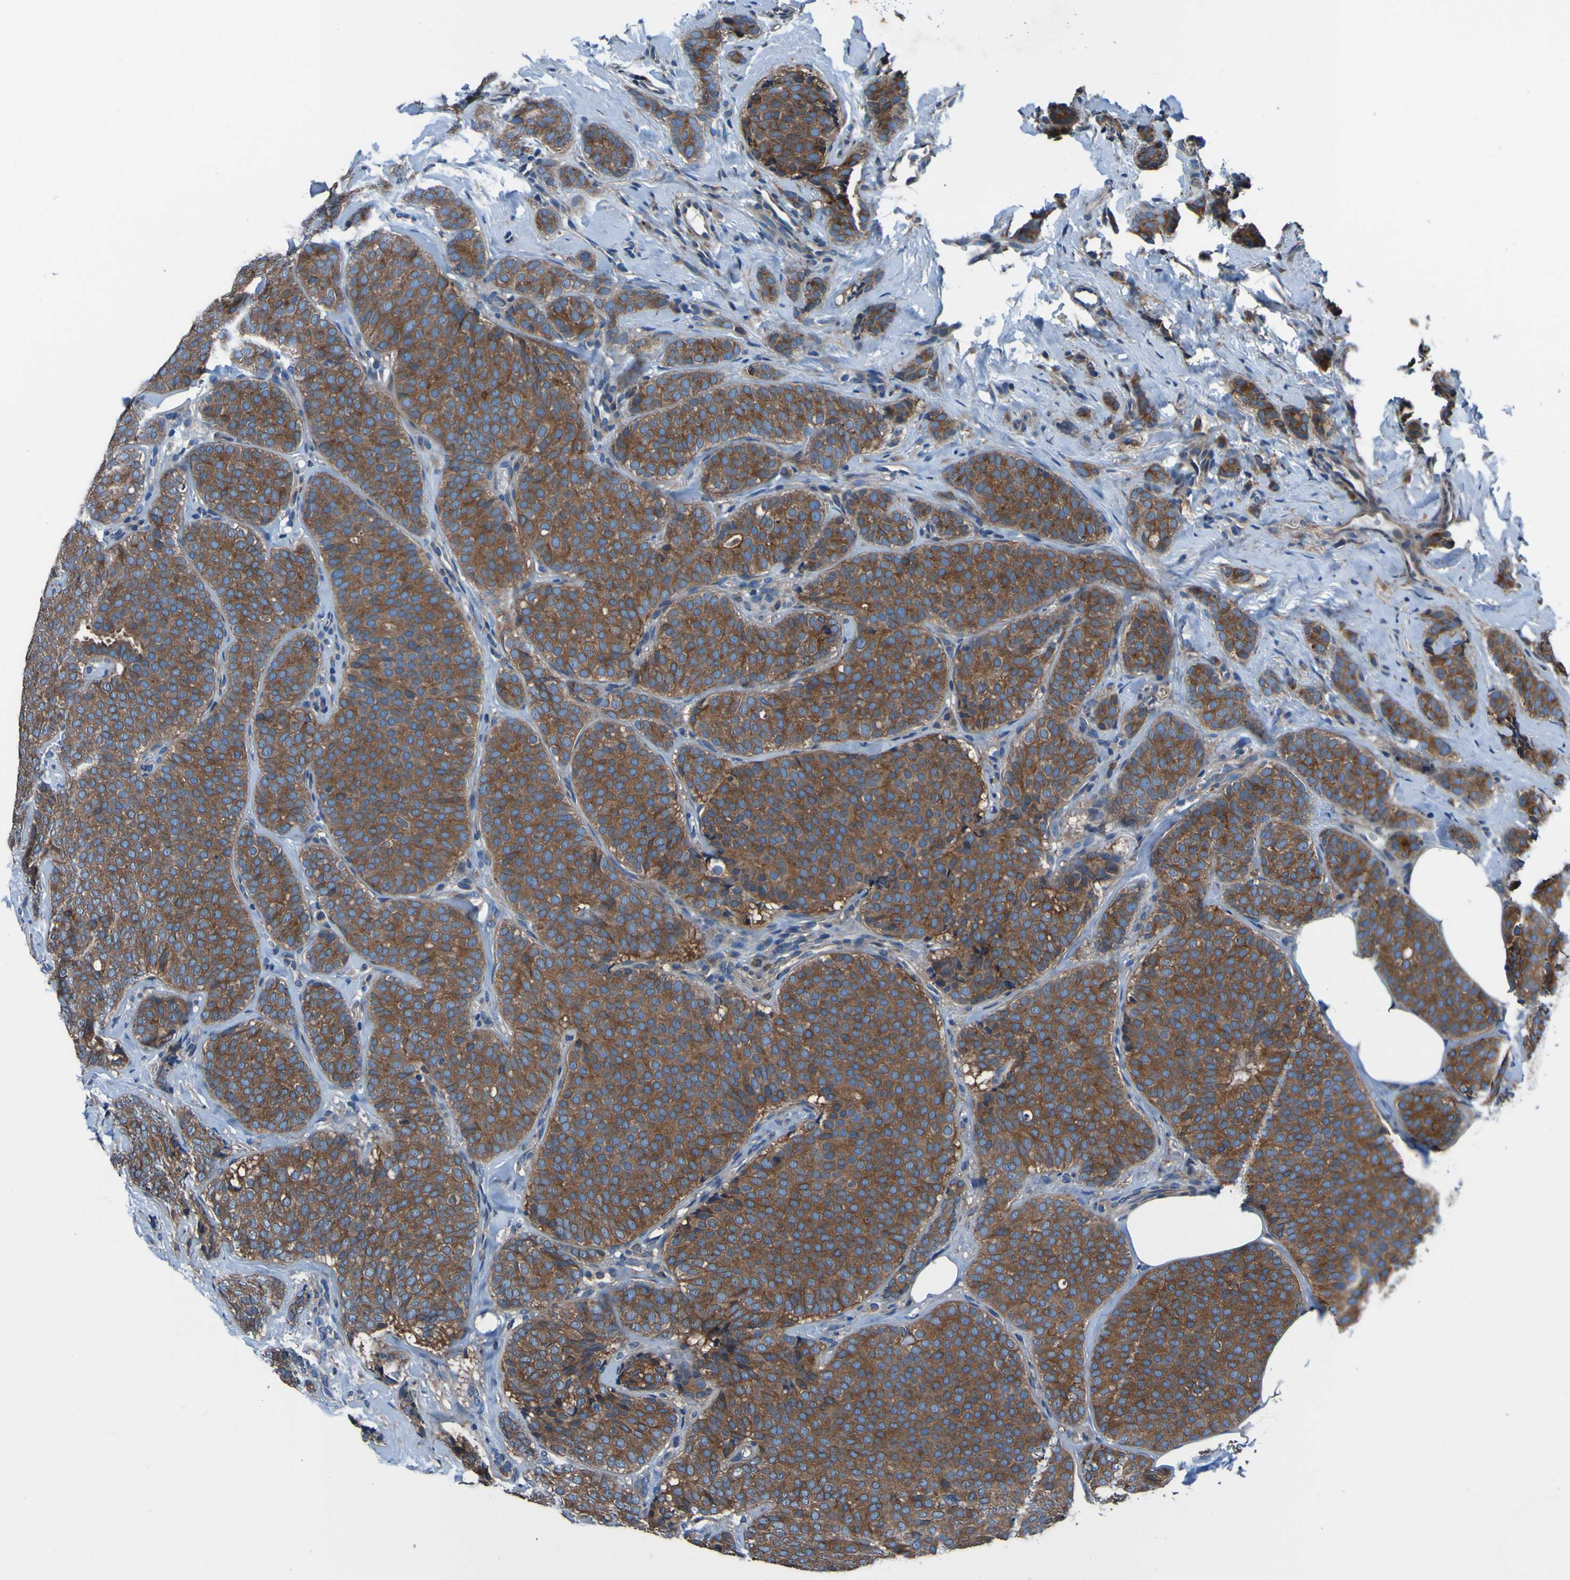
{"staining": {"intensity": "strong", "quantity": ">75%", "location": "cytoplasmic/membranous"}, "tissue": "breast cancer", "cell_type": "Tumor cells", "image_type": "cancer", "snomed": [{"axis": "morphology", "description": "Lobular carcinoma"}, {"axis": "topography", "description": "Skin"}, {"axis": "topography", "description": "Breast"}], "caption": "Immunohistochemical staining of human lobular carcinoma (breast) reveals strong cytoplasmic/membranous protein positivity in about >75% of tumor cells.", "gene": "RAB5B", "patient": {"sex": "female", "age": 46}}